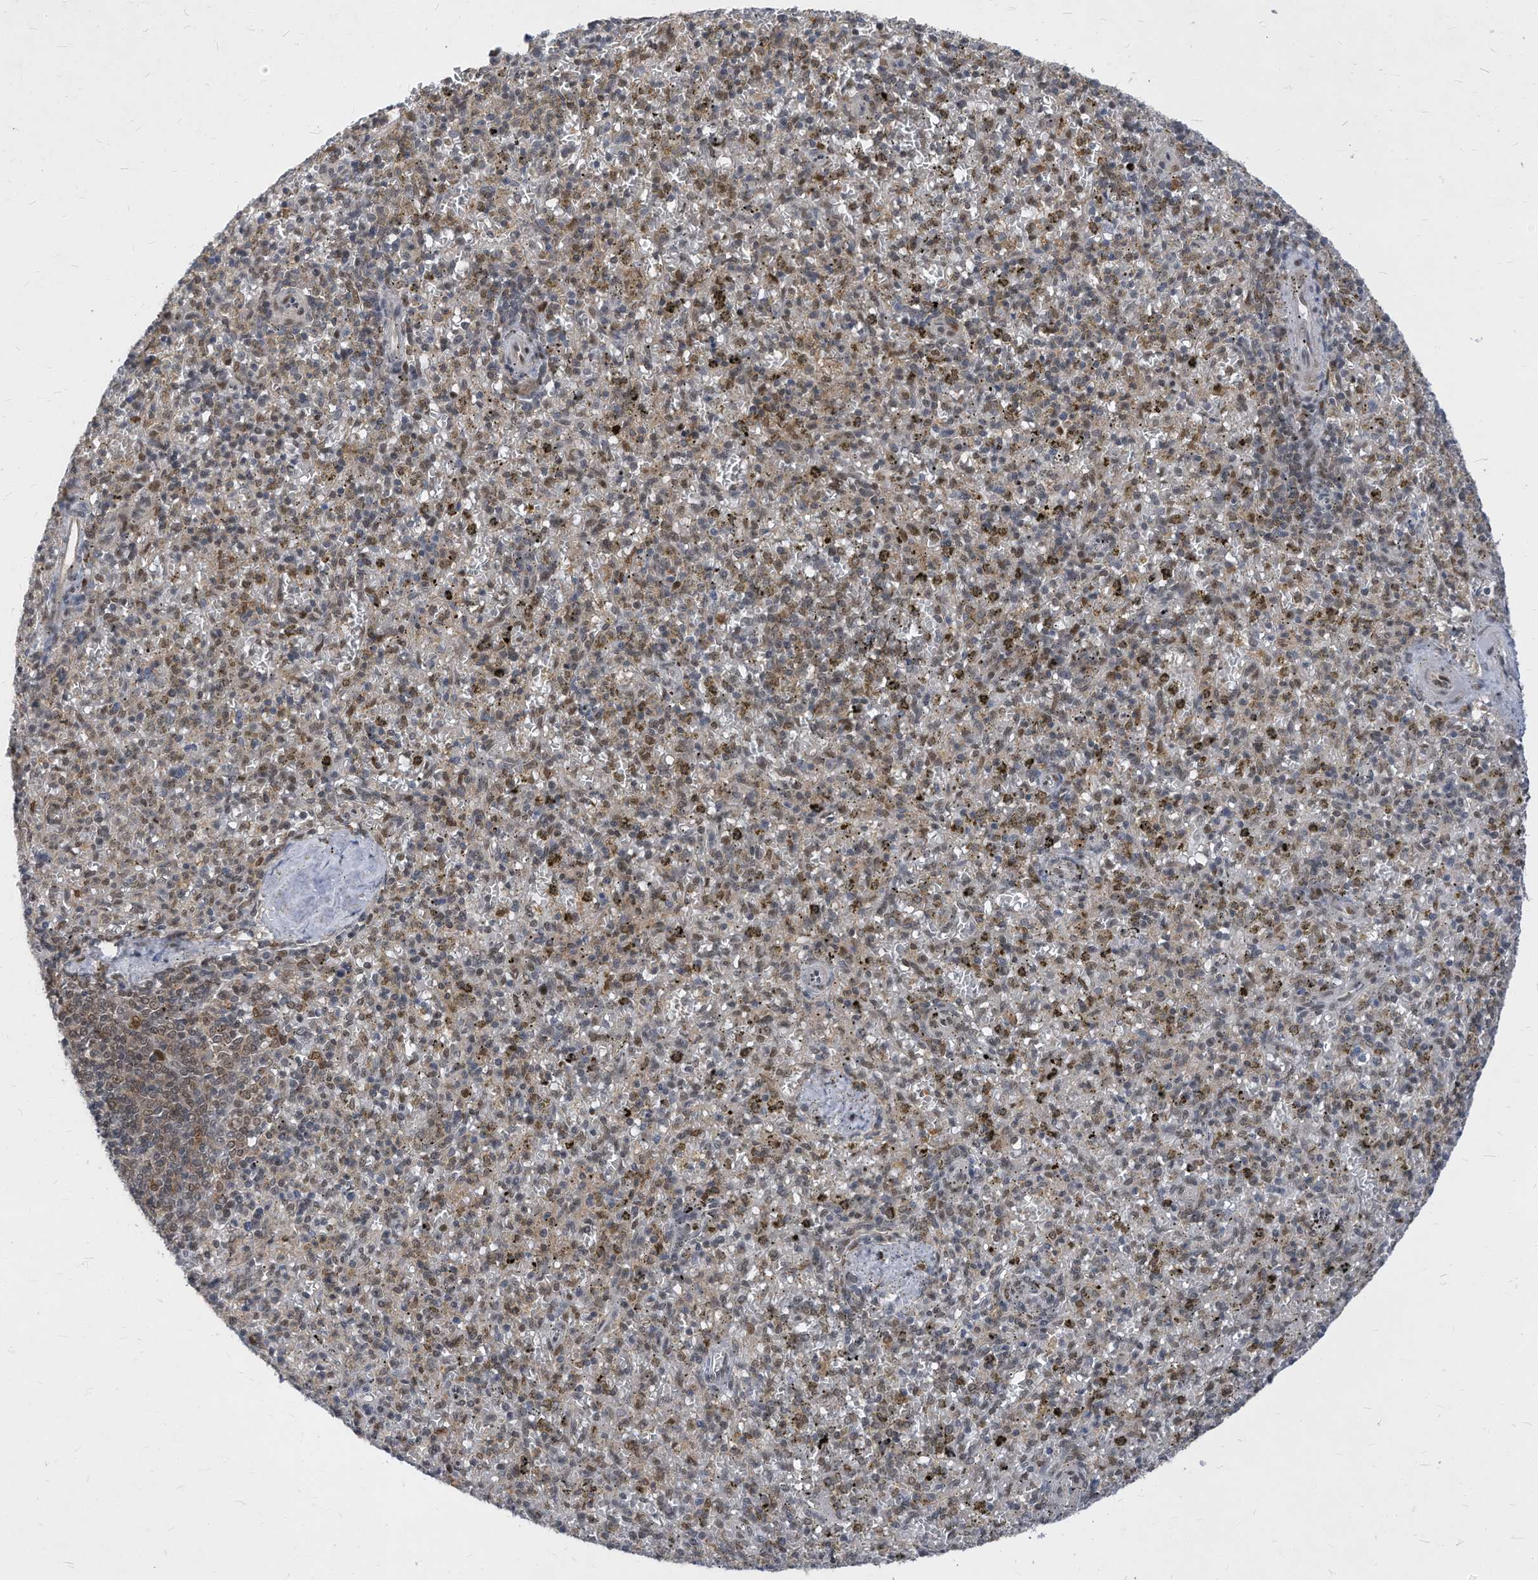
{"staining": {"intensity": "weak", "quantity": "<25%", "location": "nuclear"}, "tissue": "spleen", "cell_type": "Cells in red pulp", "image_type": "normal", "snomed": [{"axis": "morphology", "description": "Normal tissue, NOS"}, {"axis": "topography", "description": "Spleen"}], "caption": "Immunohistochemistry (IHC) of unremarkable spleen reveals no staining in cells in red pulp. (DAB (3,3'-diaminobenzidine) IHC visualized using brightfield microscopy, high magnification).", "gene": "KPNB1", "patient": {"sex": "male", "age": 72}}